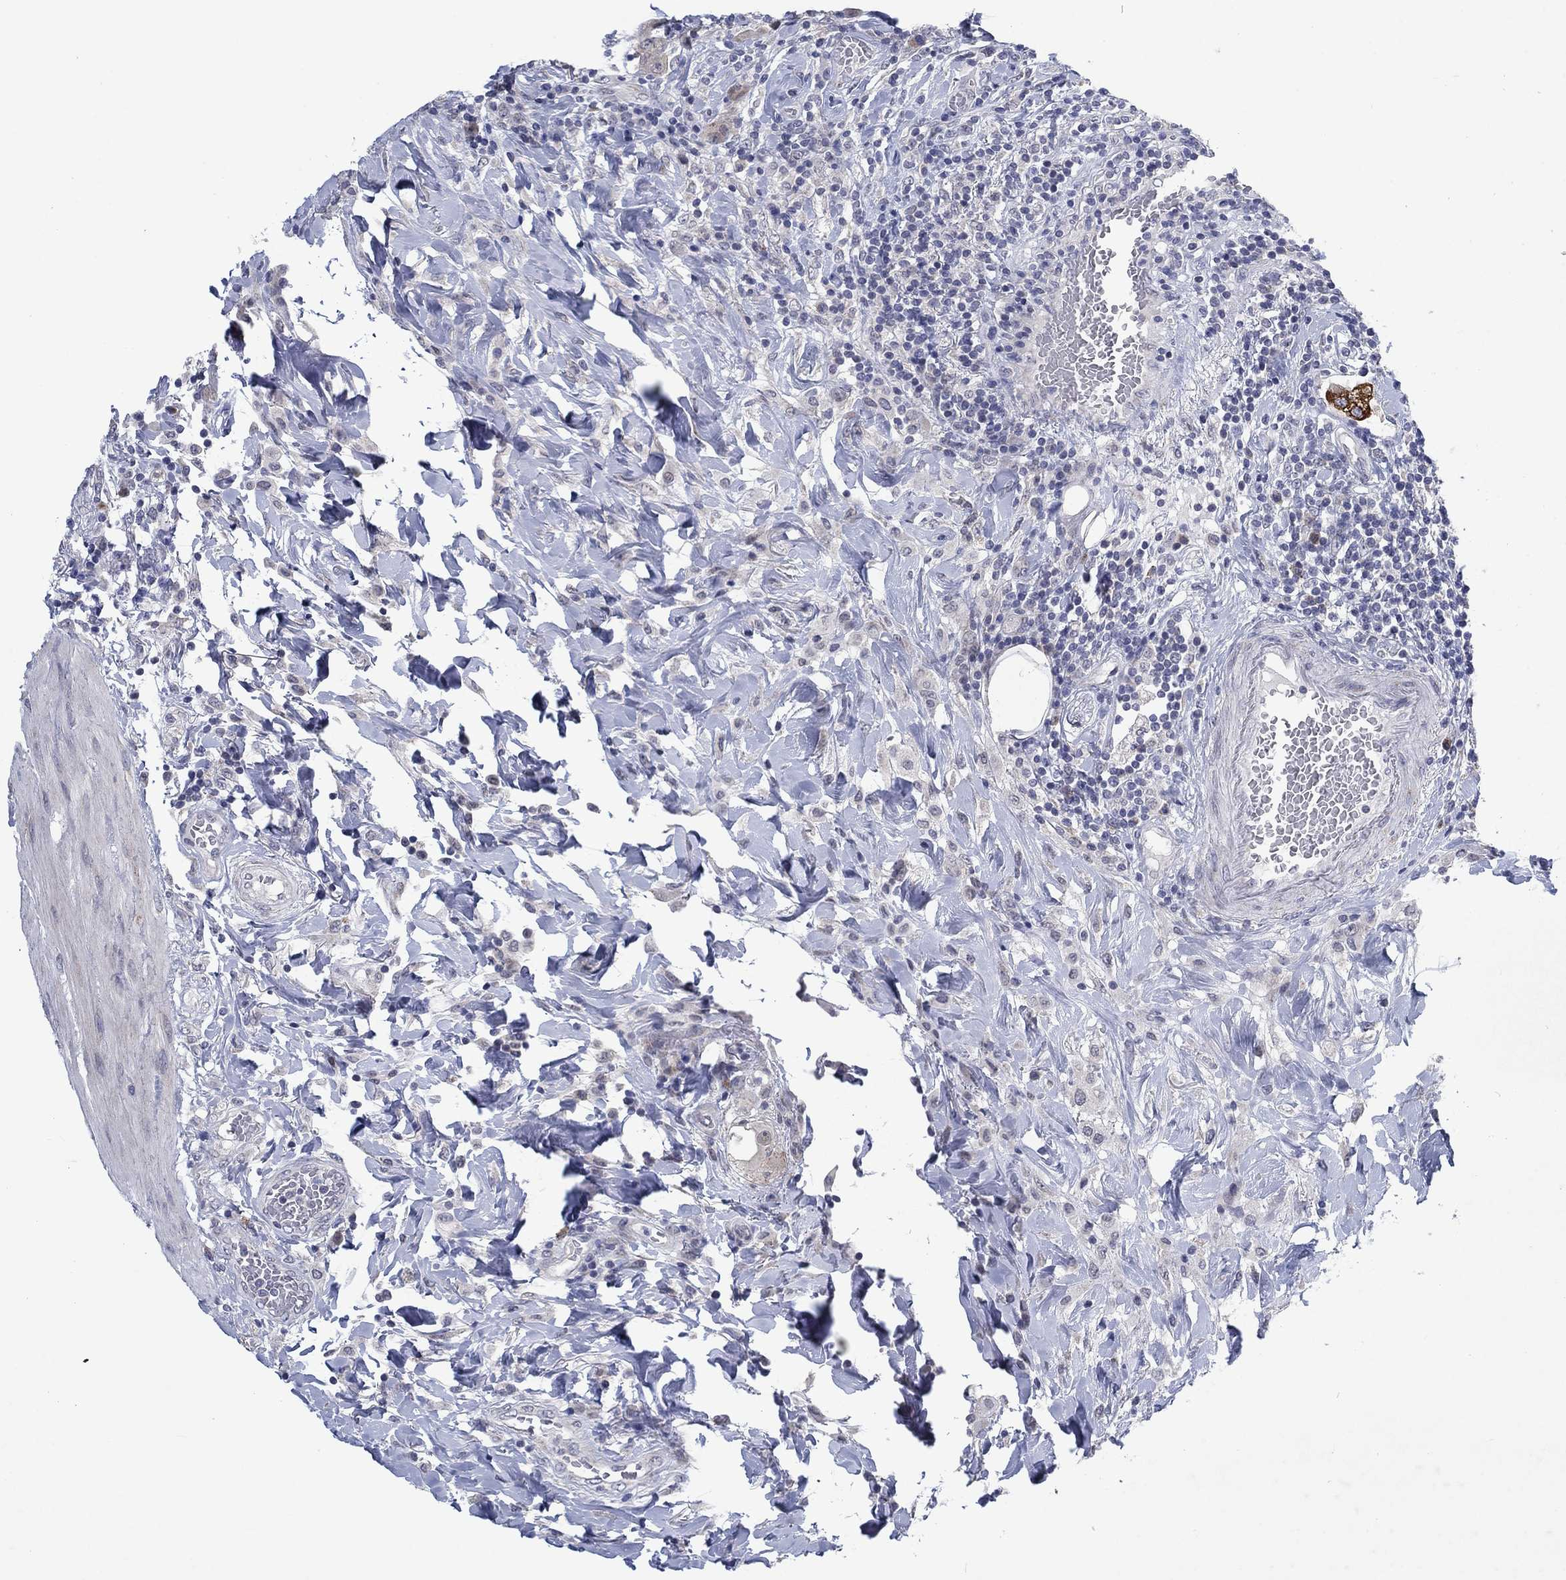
{"staining": {"intensity": "negative", "quantity": "none", "location": "none"}, "tissue": "colorectal cancer", "cell_type": "Tumor cells", "image_type": "cancer", "snomed": [{"axis": "morphology", "description": "Adenocarcinoma, NOS"}, {"axis": "topography", "description": "Colon"}], "caption": "Immunohistochemistry (IHC) of colorectal cancer (adenocarcinoma) demonstrates no positivity in tumor cells.", "gene": "SDC1", "patient": {"sex": "female", "age": 69}}